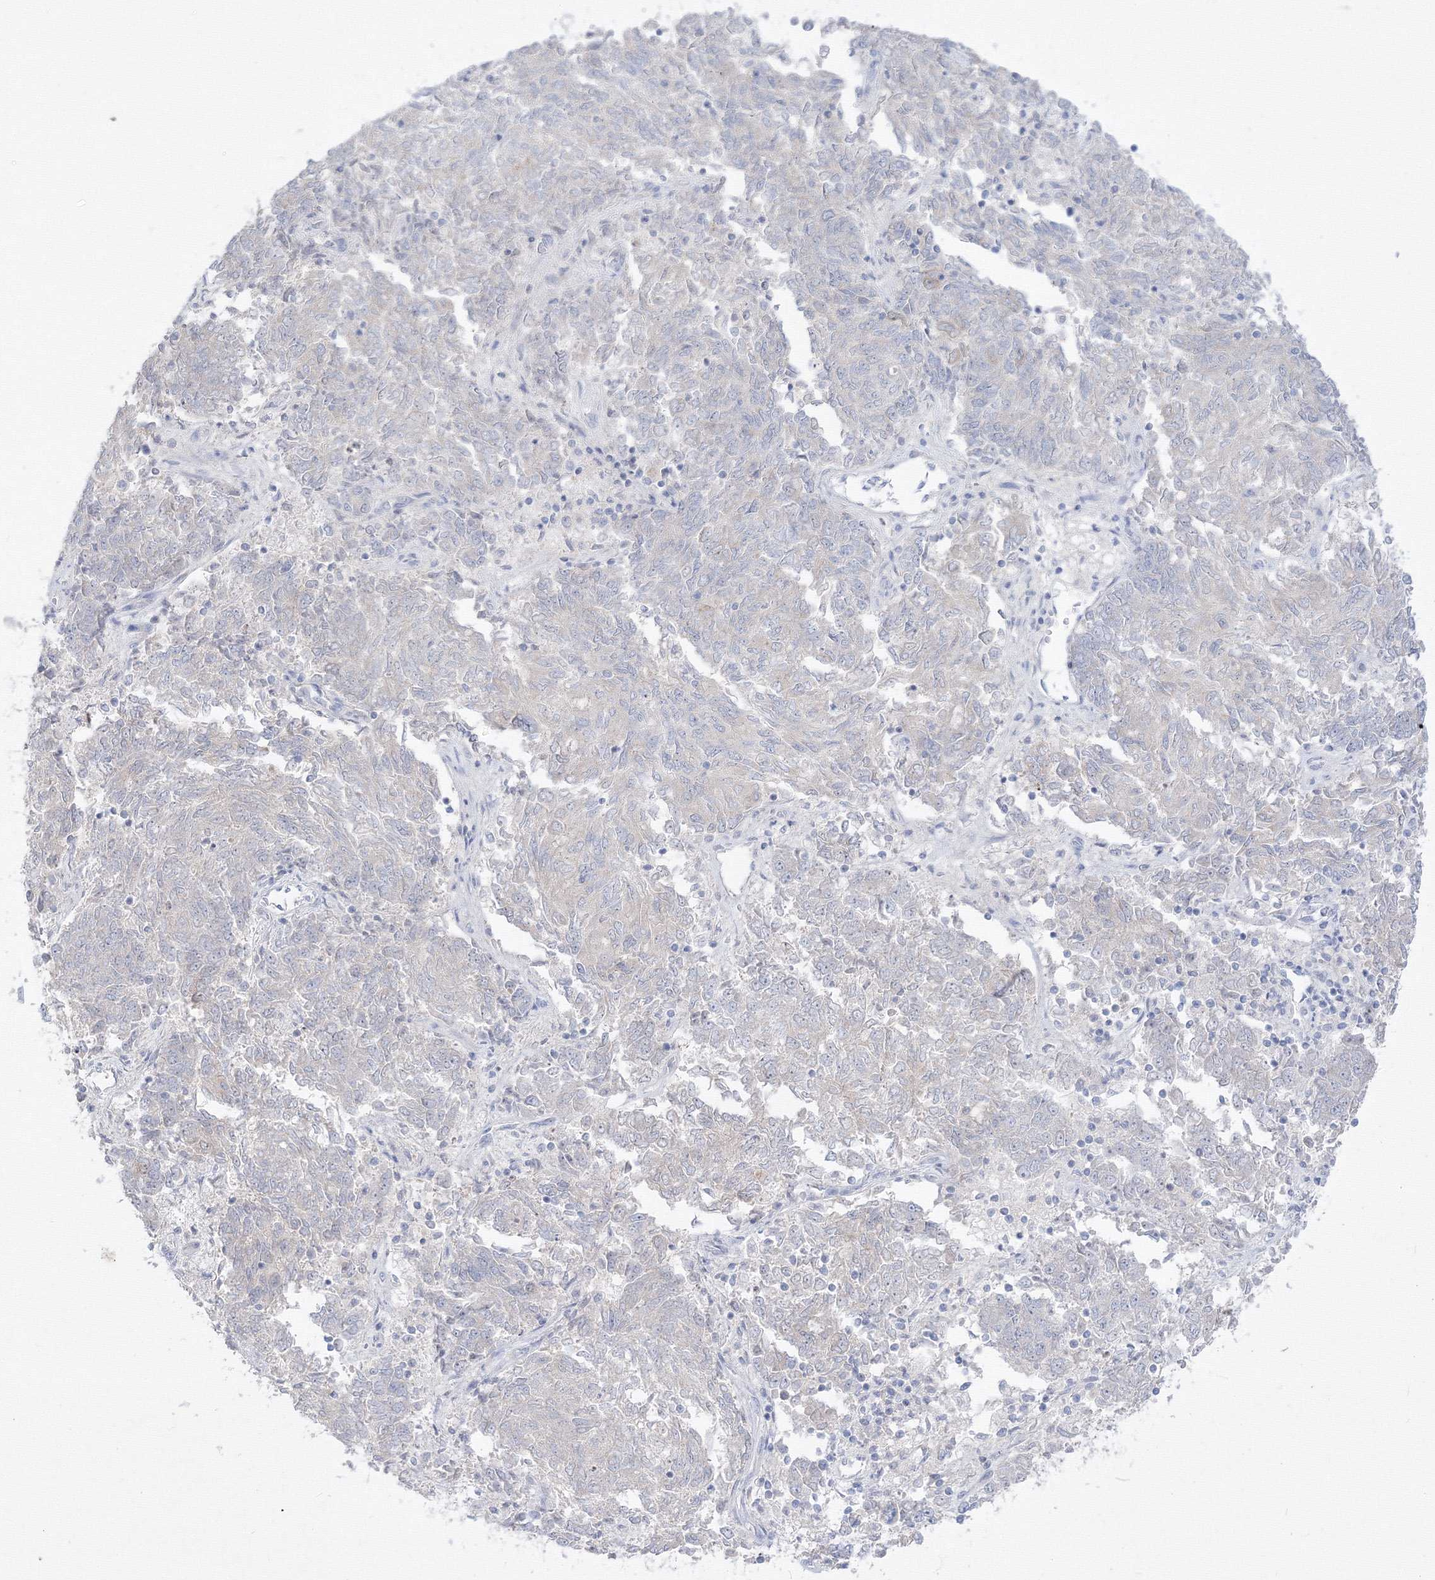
{"staining": {"intensity": "negative", "quantity": "none", "location": "none"}, "tissue": "endometrial cancer", "cell_type": "Tumor cells", "image_type": "cancer", "snomed": [{"axis": "morphology", "description": "Adenocarcinoma, NOS"}, {"axis": "topography", "description": "Endometrium"}], "caption": "Tumor cells are negative for brown protein staining in adenocarcinoma (endometrial).", "gene": "FBXL8", "patient": {"sex": "female", "age": 80}}